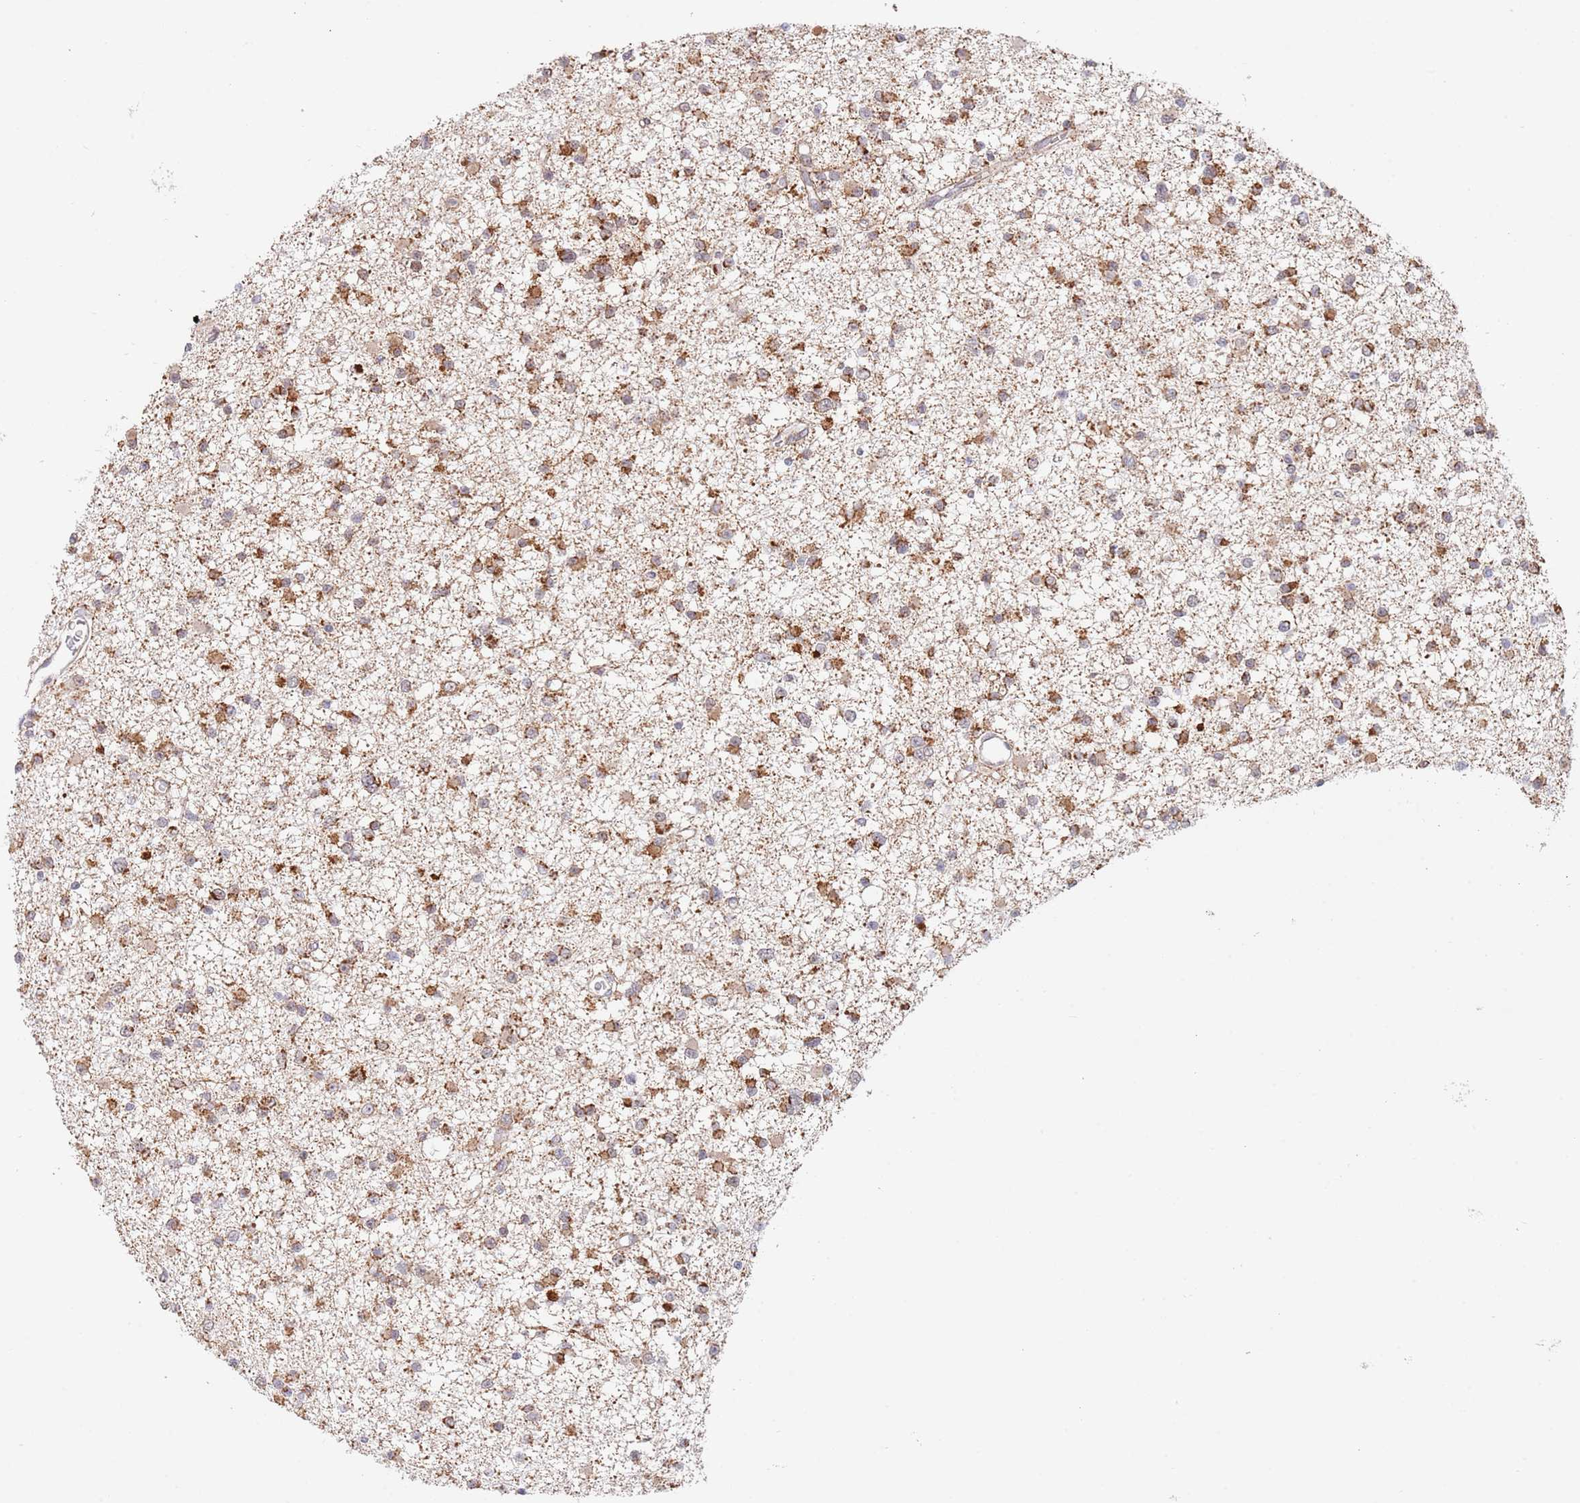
{"staining": {"intensity": "moderate", "quantity": ">75%", "location": "cytoplasmic/membranous"}, "tissue": "glioma", "cell_type": "Tumor cells", "image_type": "cancer", "snomed": [{"axis": "morphology", "description": "Glioma, malignant, Low grade"}, {"axis": "topography", "description": "Brain"}], "caption": "A high-resolution histopathology image shows immunohistochemistry (IHC) staining of malignant glioma (low-grade), which demonstrates moderate cytoplasmic/membranous expression in approximately >75% of tumor cells. The staining was performed using DAB (3,3'-diaminobenzidine) to visualize the protein expression in brown, while the nuclei were stained in blue with hematoxylin (Magnification: 20x).", "gene": "UQCC3", "patient": {"sex": "female", "age": 22}}